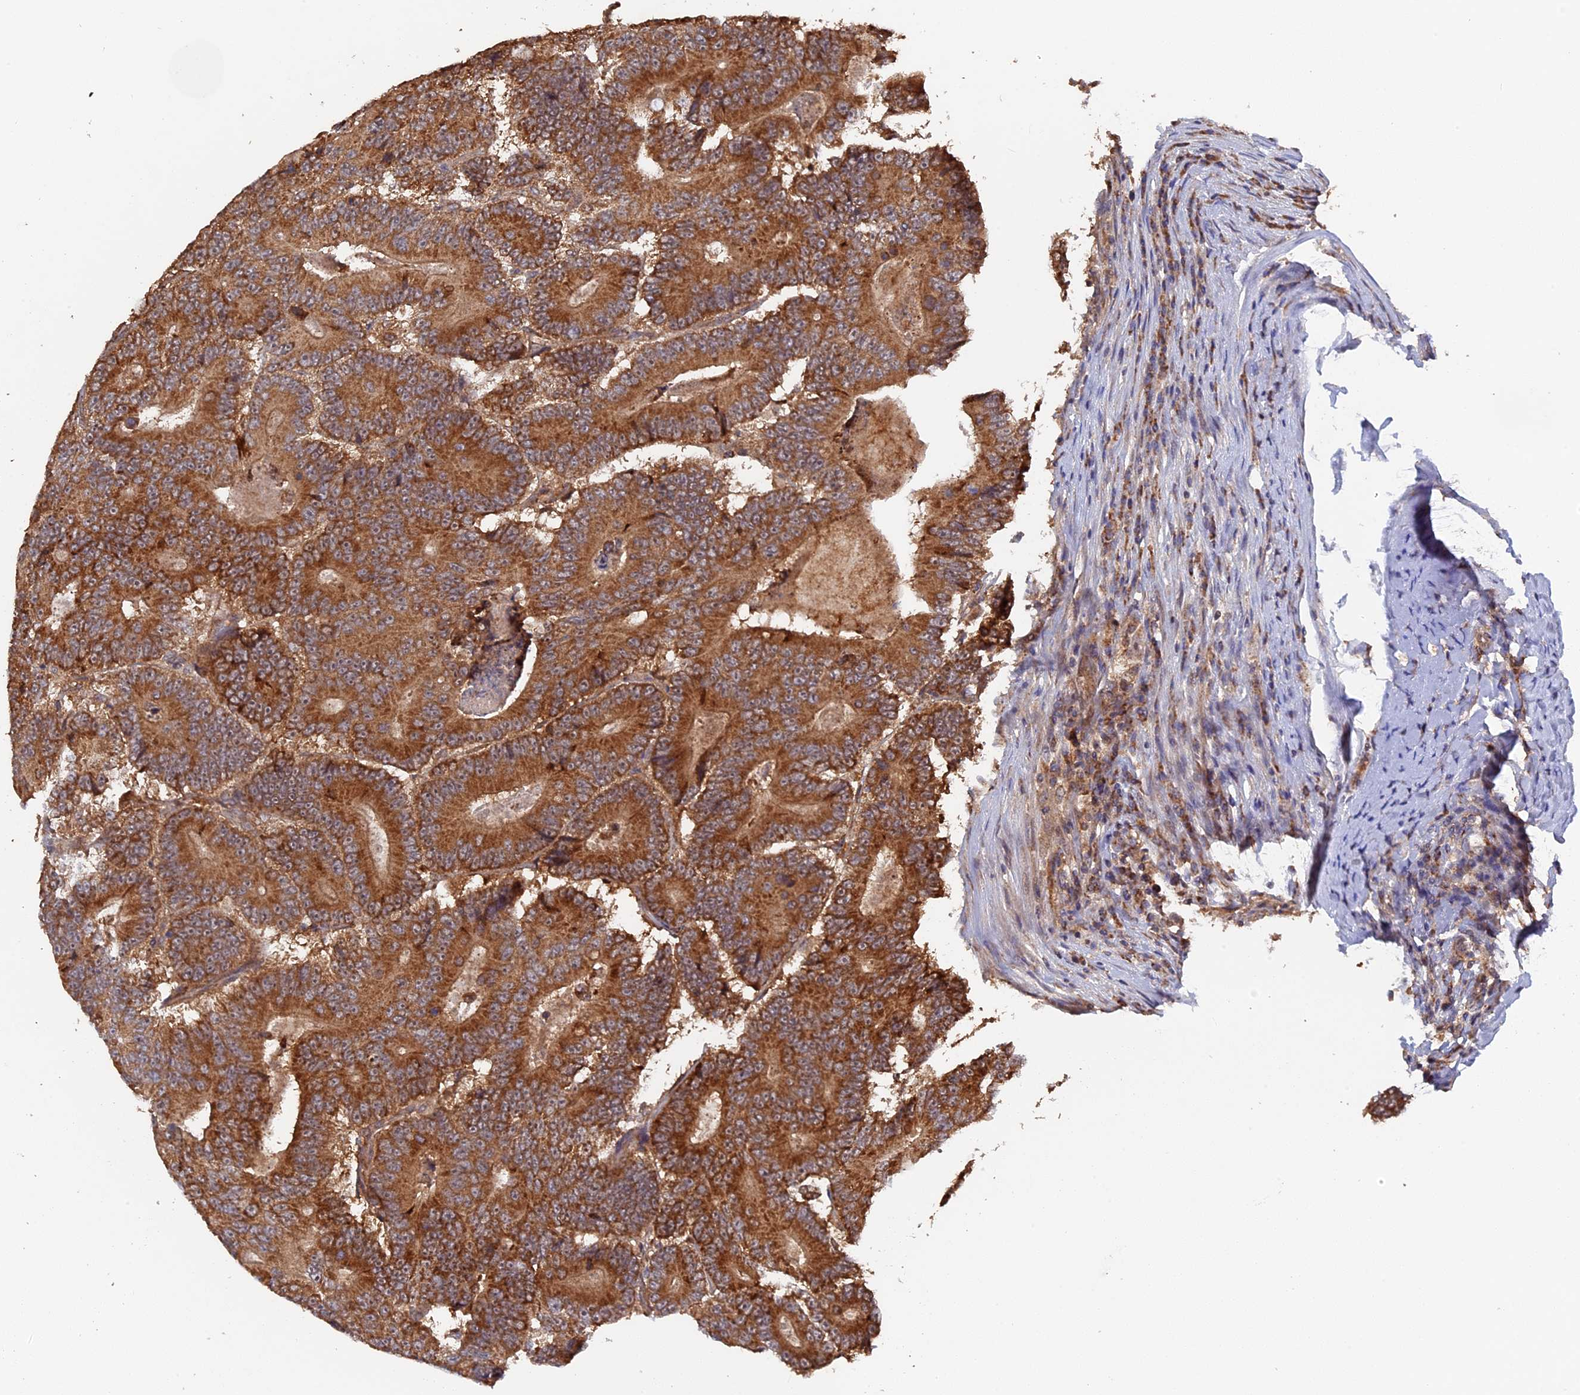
{"staining": {"intensity": "strong", "quantity": ">75%", "location": "cytoplasmic/membranous,nuclear"}, "tissue": "colorectal cancer", "cell_type": "Tumor cells", "image_type": "cancer", "snomed": [{"axis": "morphology", "description": "Adenocarcinoma, NOS"}, {"axis": "topography", "description": "Colon"}], "caption": "IHC micrograph of neoplastic tissue: human colorectal adenocarcinoma stained using immunohistochemistry (IHC) shows high levels of strong protein expression localized specifically in the cytoplasmic/membranous and nuclear of tumor cells, appearing as a cytoplasmic/membranous and nuclear brown color.", "gene": "FERMT1", "patient": {"sex": "male", "age": 83}}